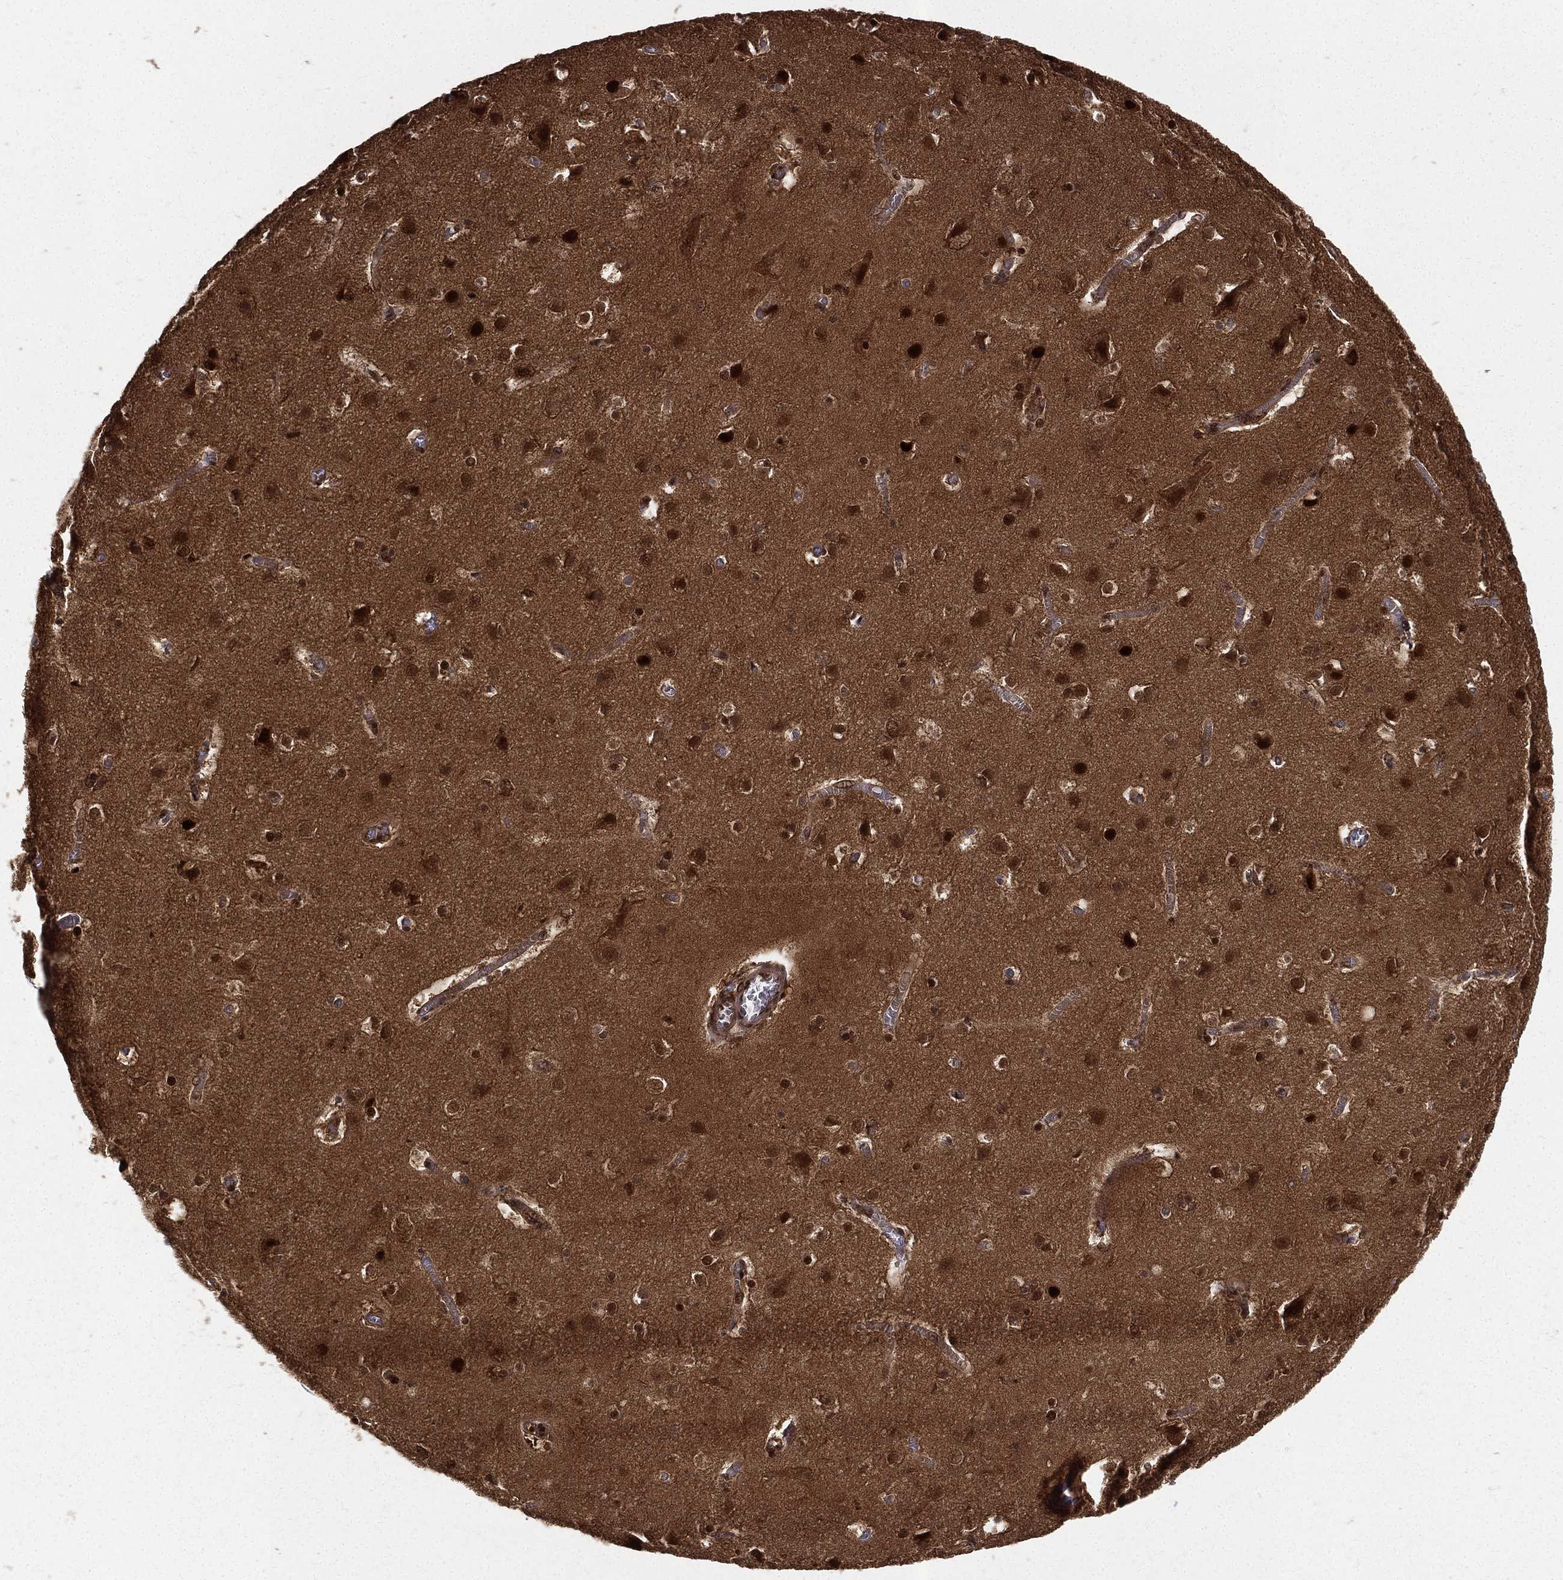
{"staining": {"intensity": "negative", "quantity": "none", "location": "none"}, "tissue": "cerebral cortex", "cell_type": "Endothelial cells", "image_type": "normal", "snomed": [{"axis": "morphology", "description": "Normal tissue, NOS"}, {"axis": "topography", "description": "Cerebral cortex"}], "caption": "There is no significant staining in endothelial cells of cerebral cortex. Brightfield microscopy of immunohistochemistry (IHC) stained with DAB (brown) and hematoxylin (blue), captured at high magnification.", "gene": "COPS4", "patient": {"sex": "male", "age": 59}}